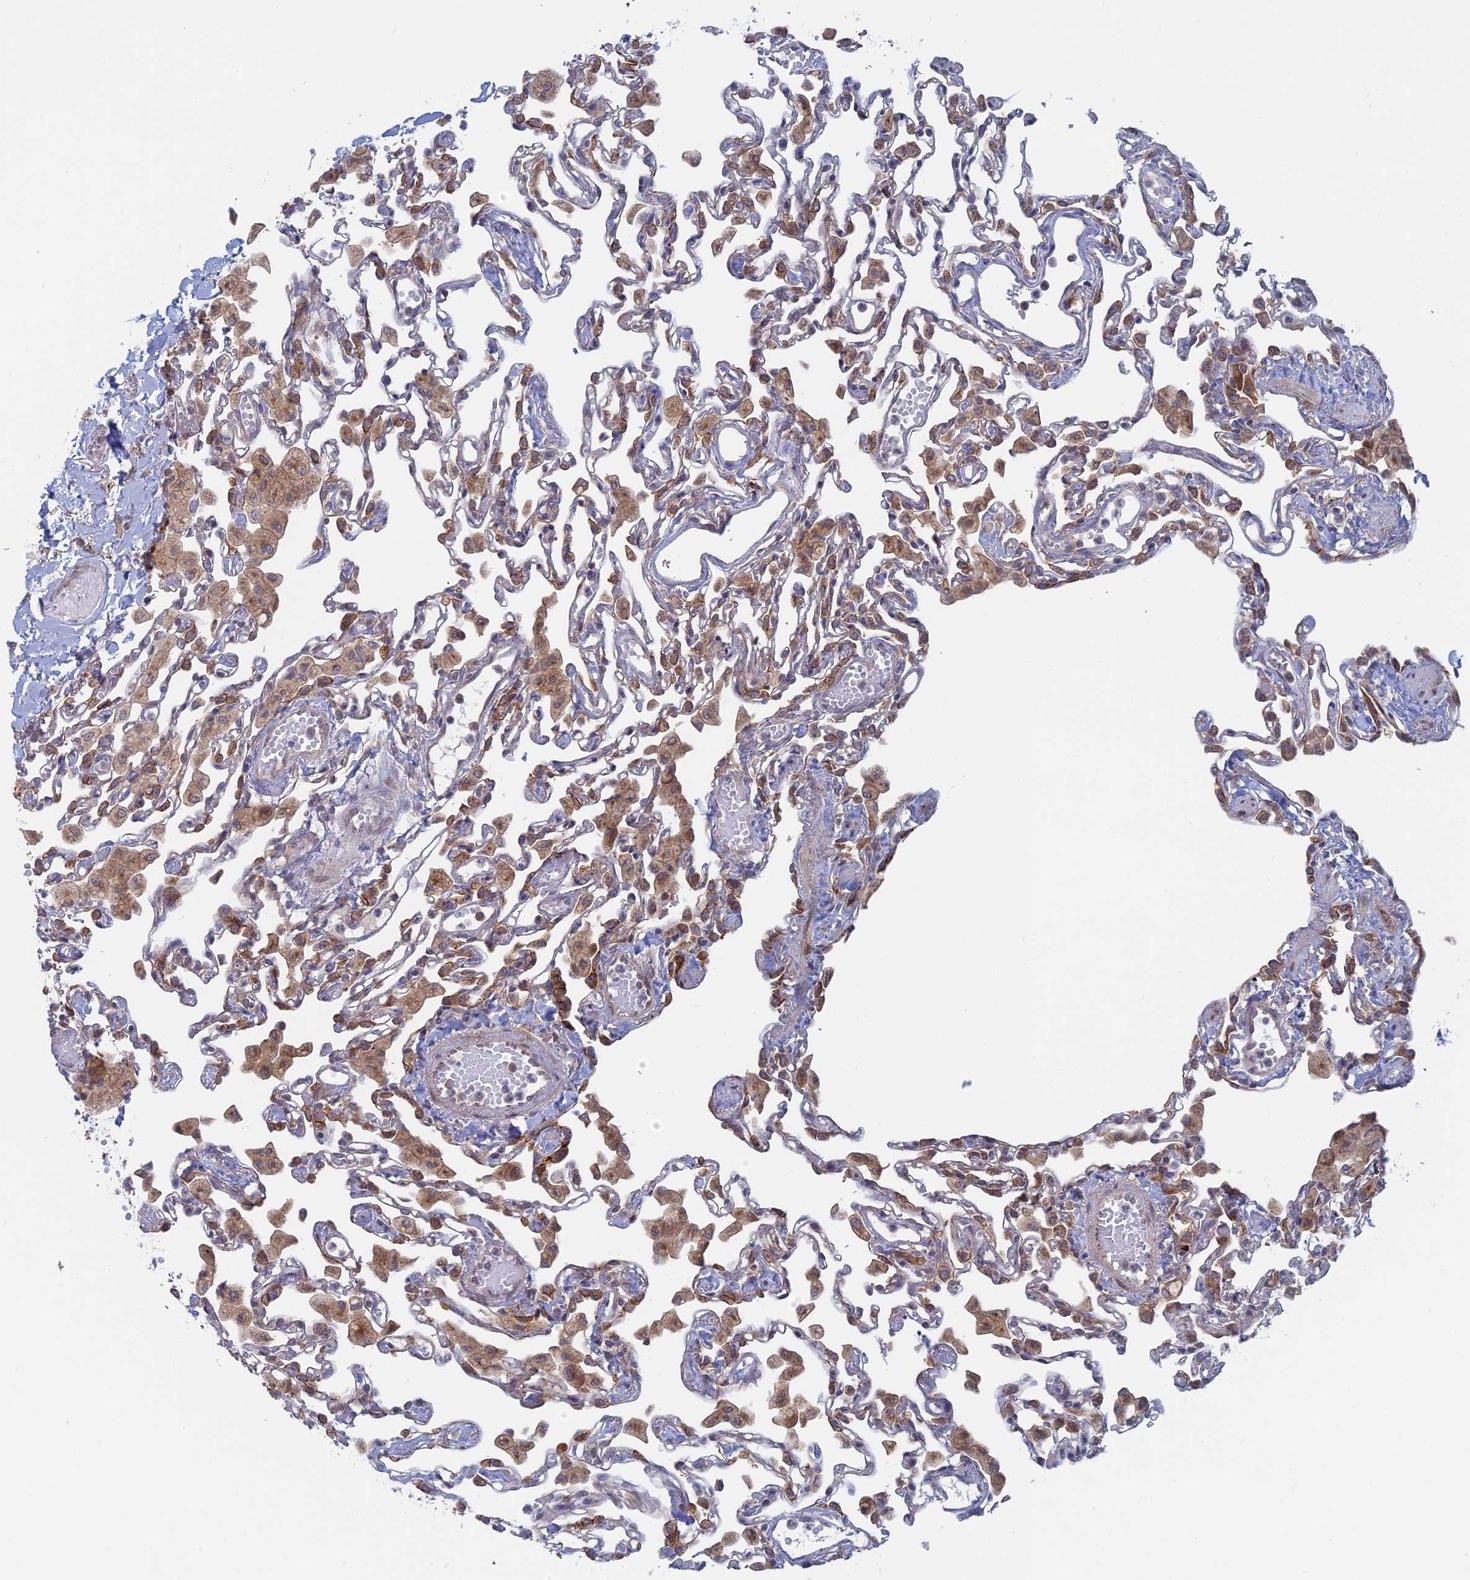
{"staining": {"intensity": "moderate", "quantity": "<25%", "location": "cytoplasmic/membranous"}, "tissue": "lung", "cell_type": "Alveolar cells", "image_type": "normal", "snomed": [{"axis": "morphology", "description": "Normal tissue, NOS"}, {"axis": "topography", "description": "Bronchus"}, {"axis": "topography", "description": "Lung"}], "caption": "A micrograph of lung stained for a protein shows moderate cytoplasmic/membranous brown staining in alveolar cells. (IHC, brightfield microscopy, high magnification).", "gene": "TBC1D30", "patient": {"sex": "female", "age": 49}}